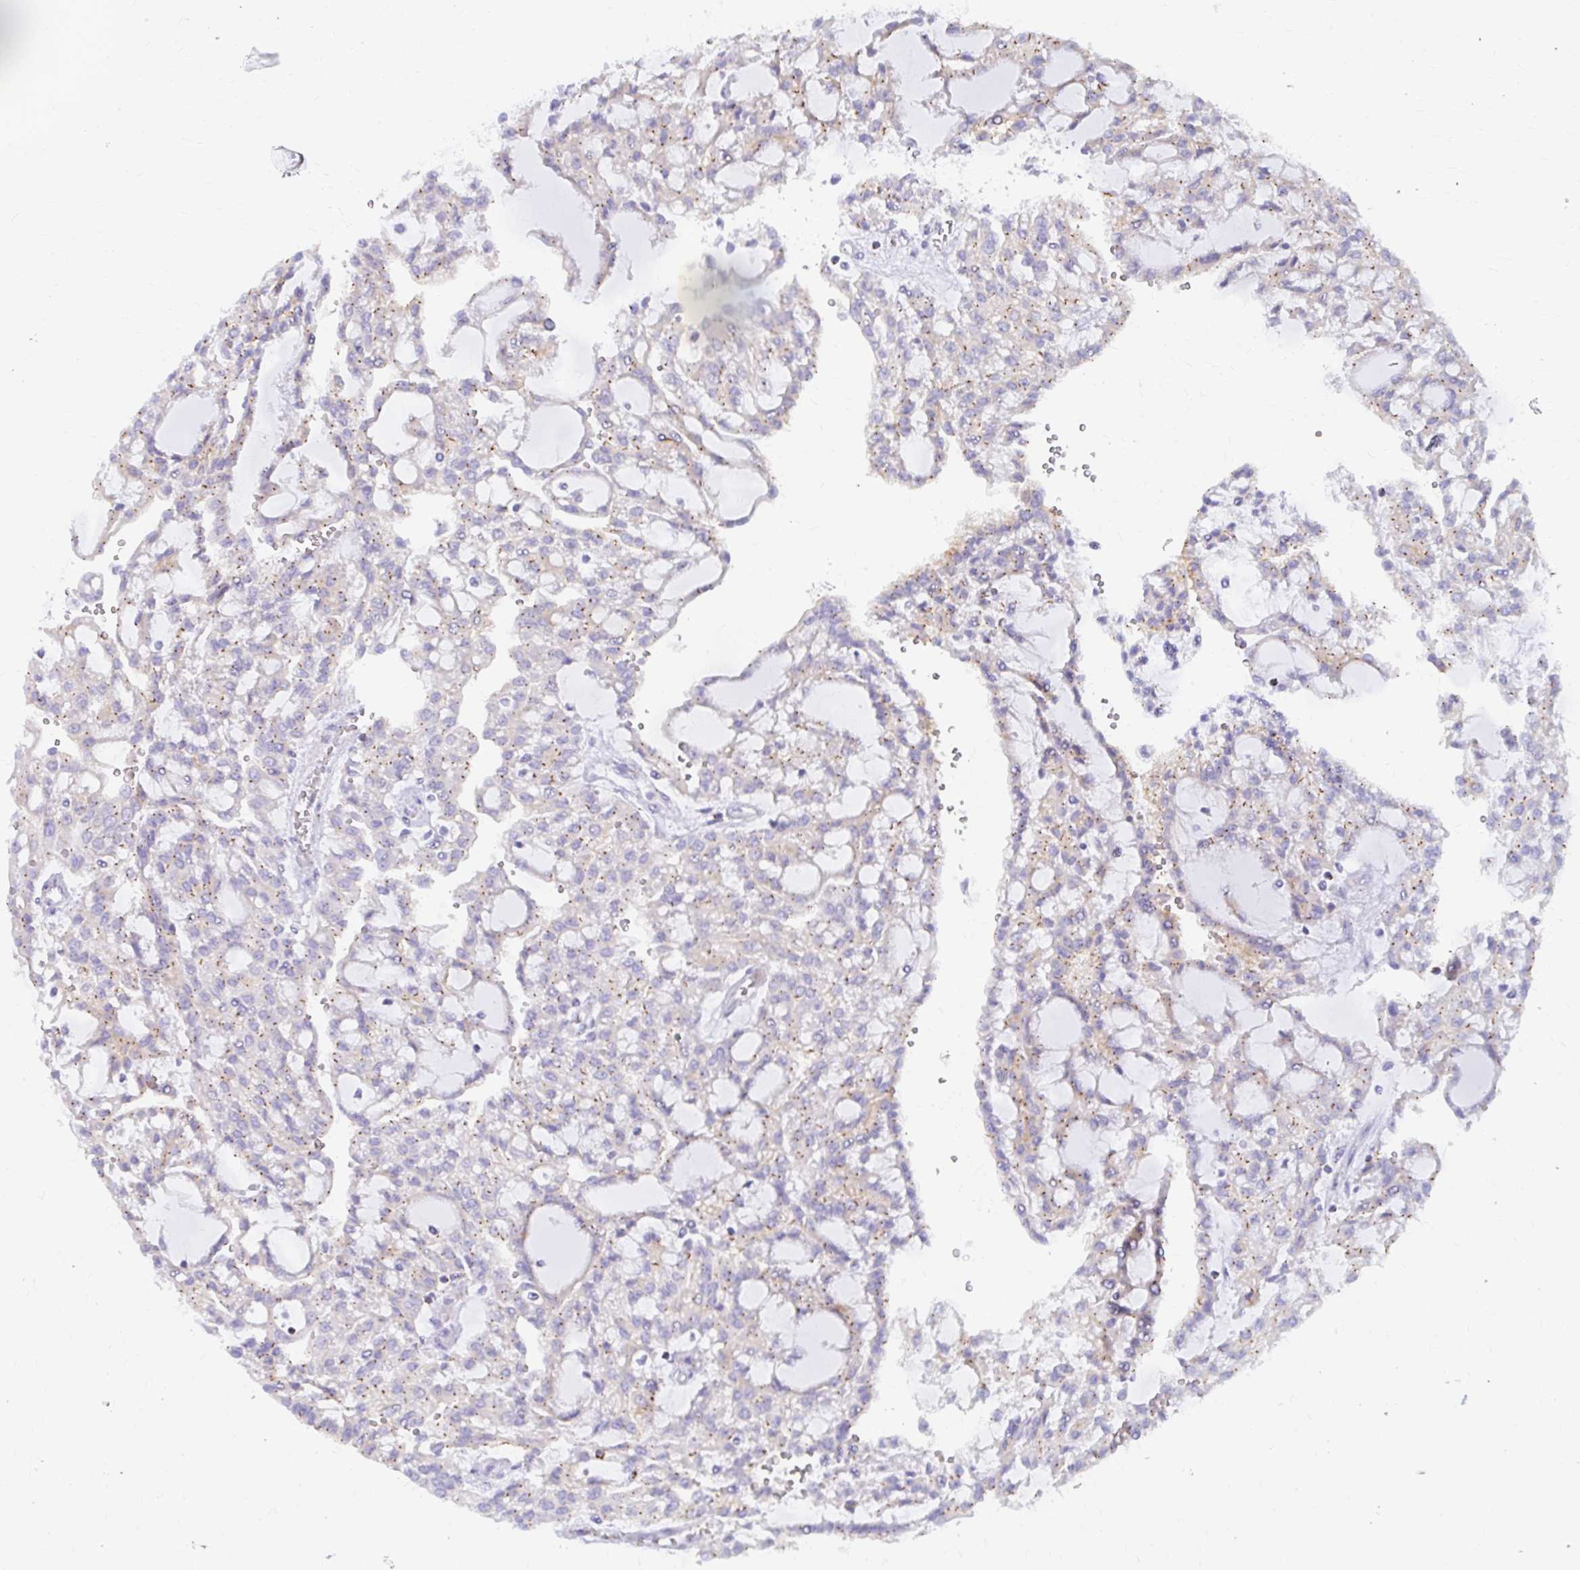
{"staining": {"intensity": "moderate", "quantity": "25%-75%", "location": "cytoplasmic/membranous"}, "tissue": "renal cancer", "cell_type": "Tumor cells", "image_type": "cancer", "snomed": [{"axis": "morphology", "description": "Adenocarcinoma, NOS"}, {"axis": "topography", "description": "Kidney"}], "caption": "Renal cancer stained with a protein marker demonstrates moderate staining in tumor cells.", "gene": "RADIL", "patient": {"sex": "male", "age": 63}}